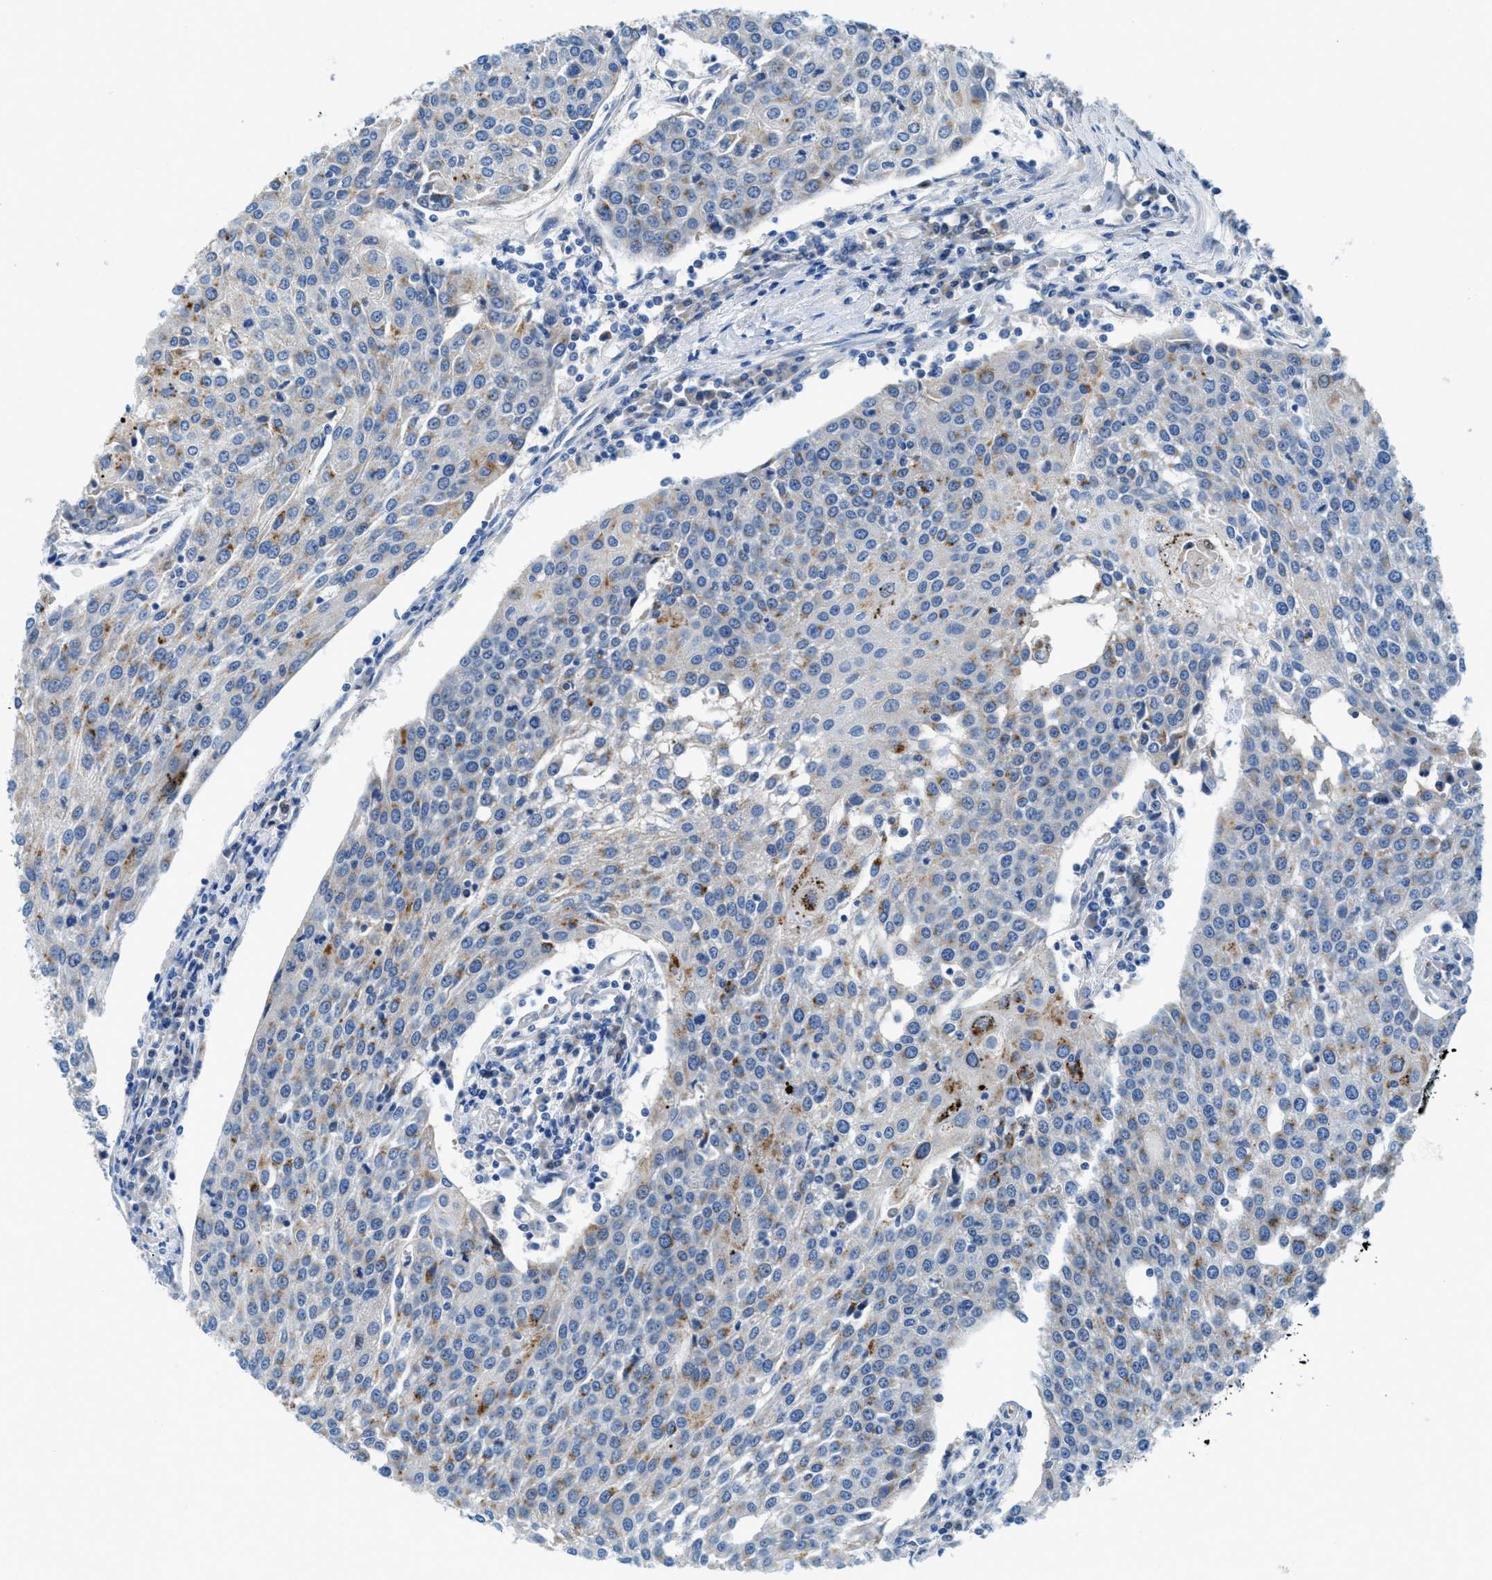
{"staining": {"intensity": "moderate", "quantity": "<25%", "location": "cytoplasmic/membranous"}, "tissue": "urothelial cancer", "cell_type": "Tumor cells", "image_type": "cancer", "snomed": [{"axis": "morphology", "description": "Urothelial carcinoma, High grade"}, {"axis": "topography", "description": "Urinary bladder"}], "caption": "An immunohistochemistry (IHC) micrograph of tumor tissue is shown. Protein staining in brown shows moderate cytoplasmic/membranous positivity in urothelial cancer within tumor cells. (IHC, brightfield microscopy, high magnification).", "gene": "TSPAN3", "patient": {"sex": "female", "age": 85}}